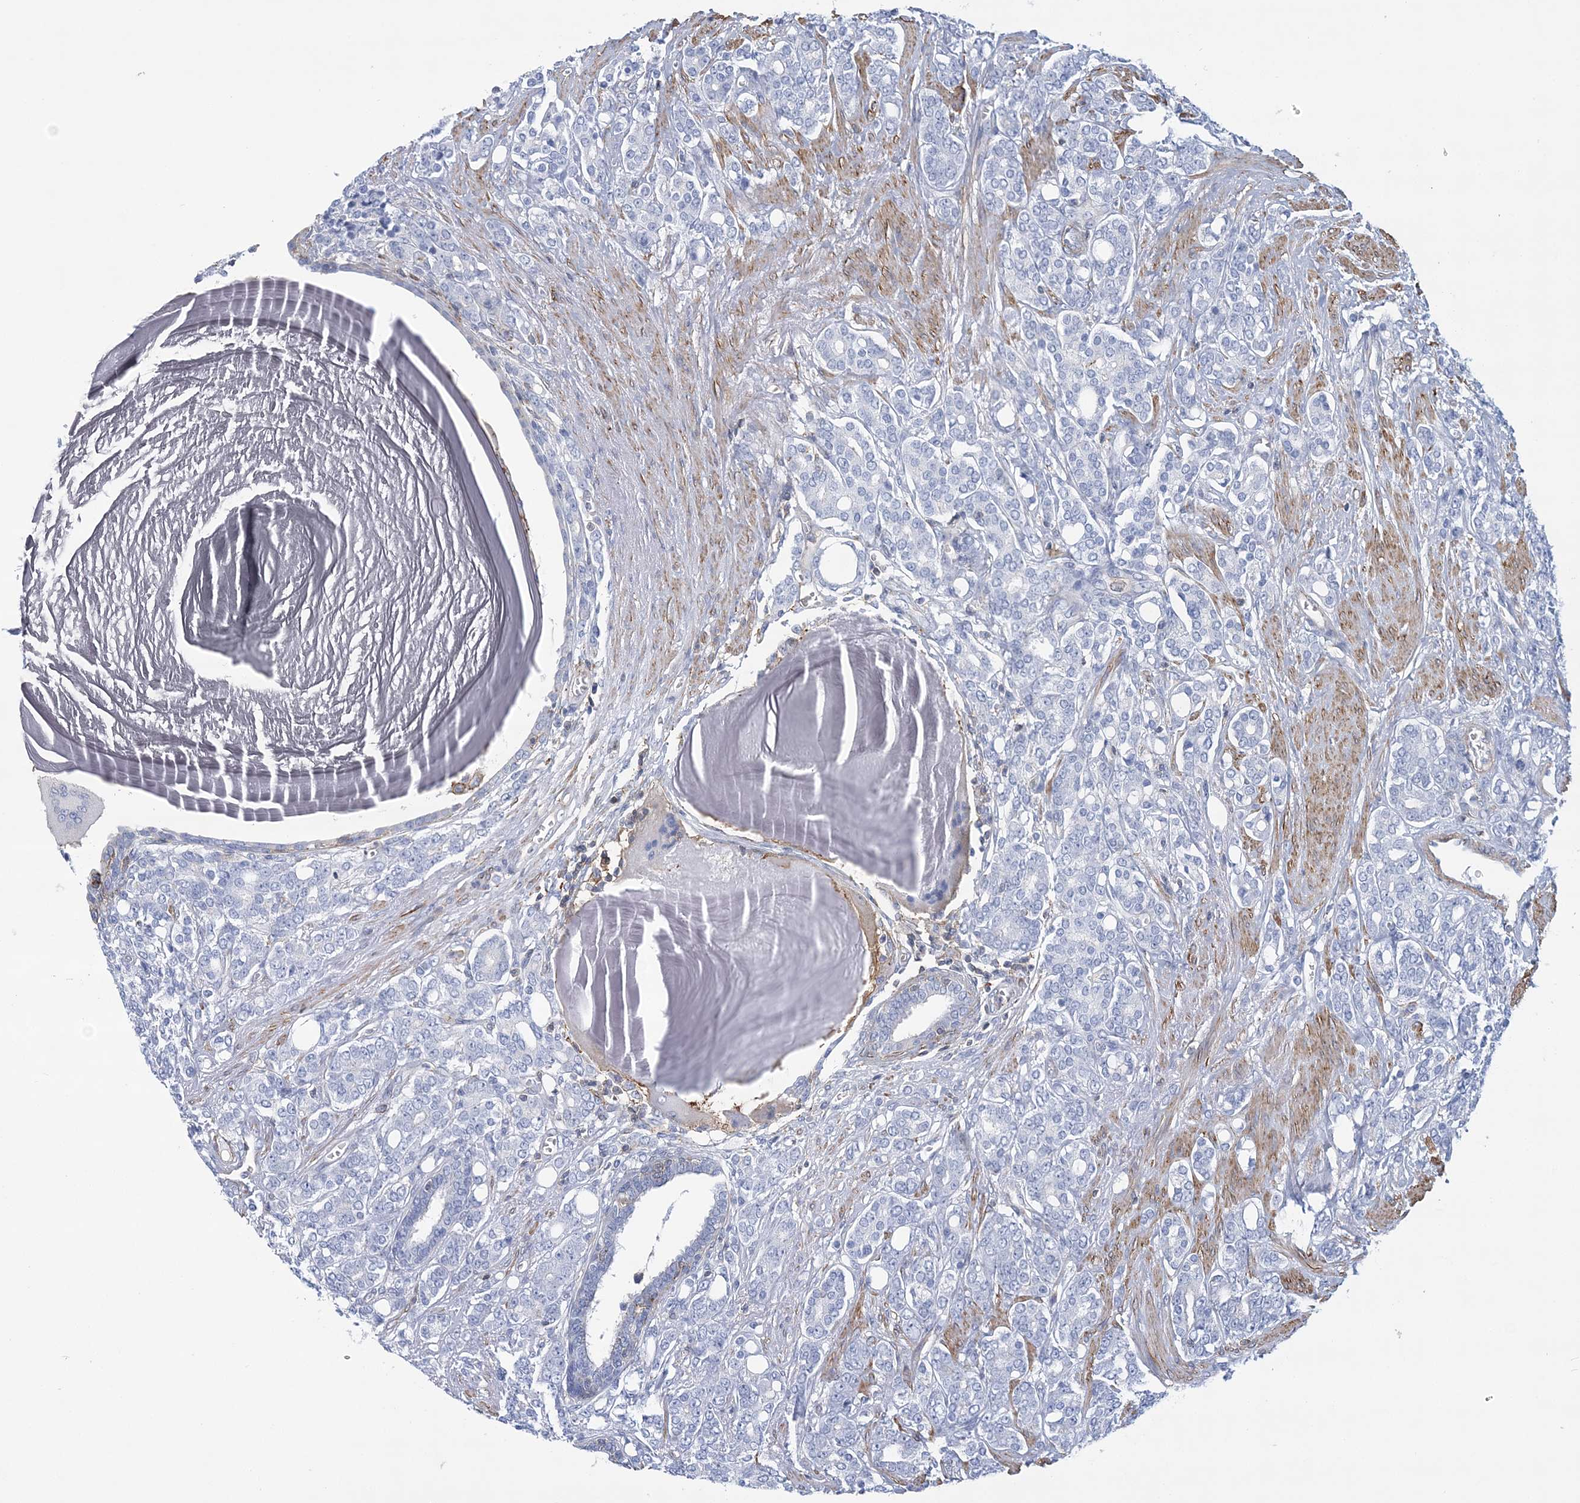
{"staining": {"intensity": "negative", "quantity": "none", "location": "none"}, "tissue": "prostate cancer", "cell_type": "Tumor cells", "image_type": "cancer", "snomed": [{"axis": "morphology", "description": "Adenocarcinoma, High grade"}, {"axis": "topography", "description": "Prostate"}], "caption": "Adenocarcinoma (high-grade) (prostate) stained for a protein using immunohistochemistry (IHC) reveals no positivity tumor cells.", "gene": "C11orf21", "patient": {"sex": "male", "age": 62}}